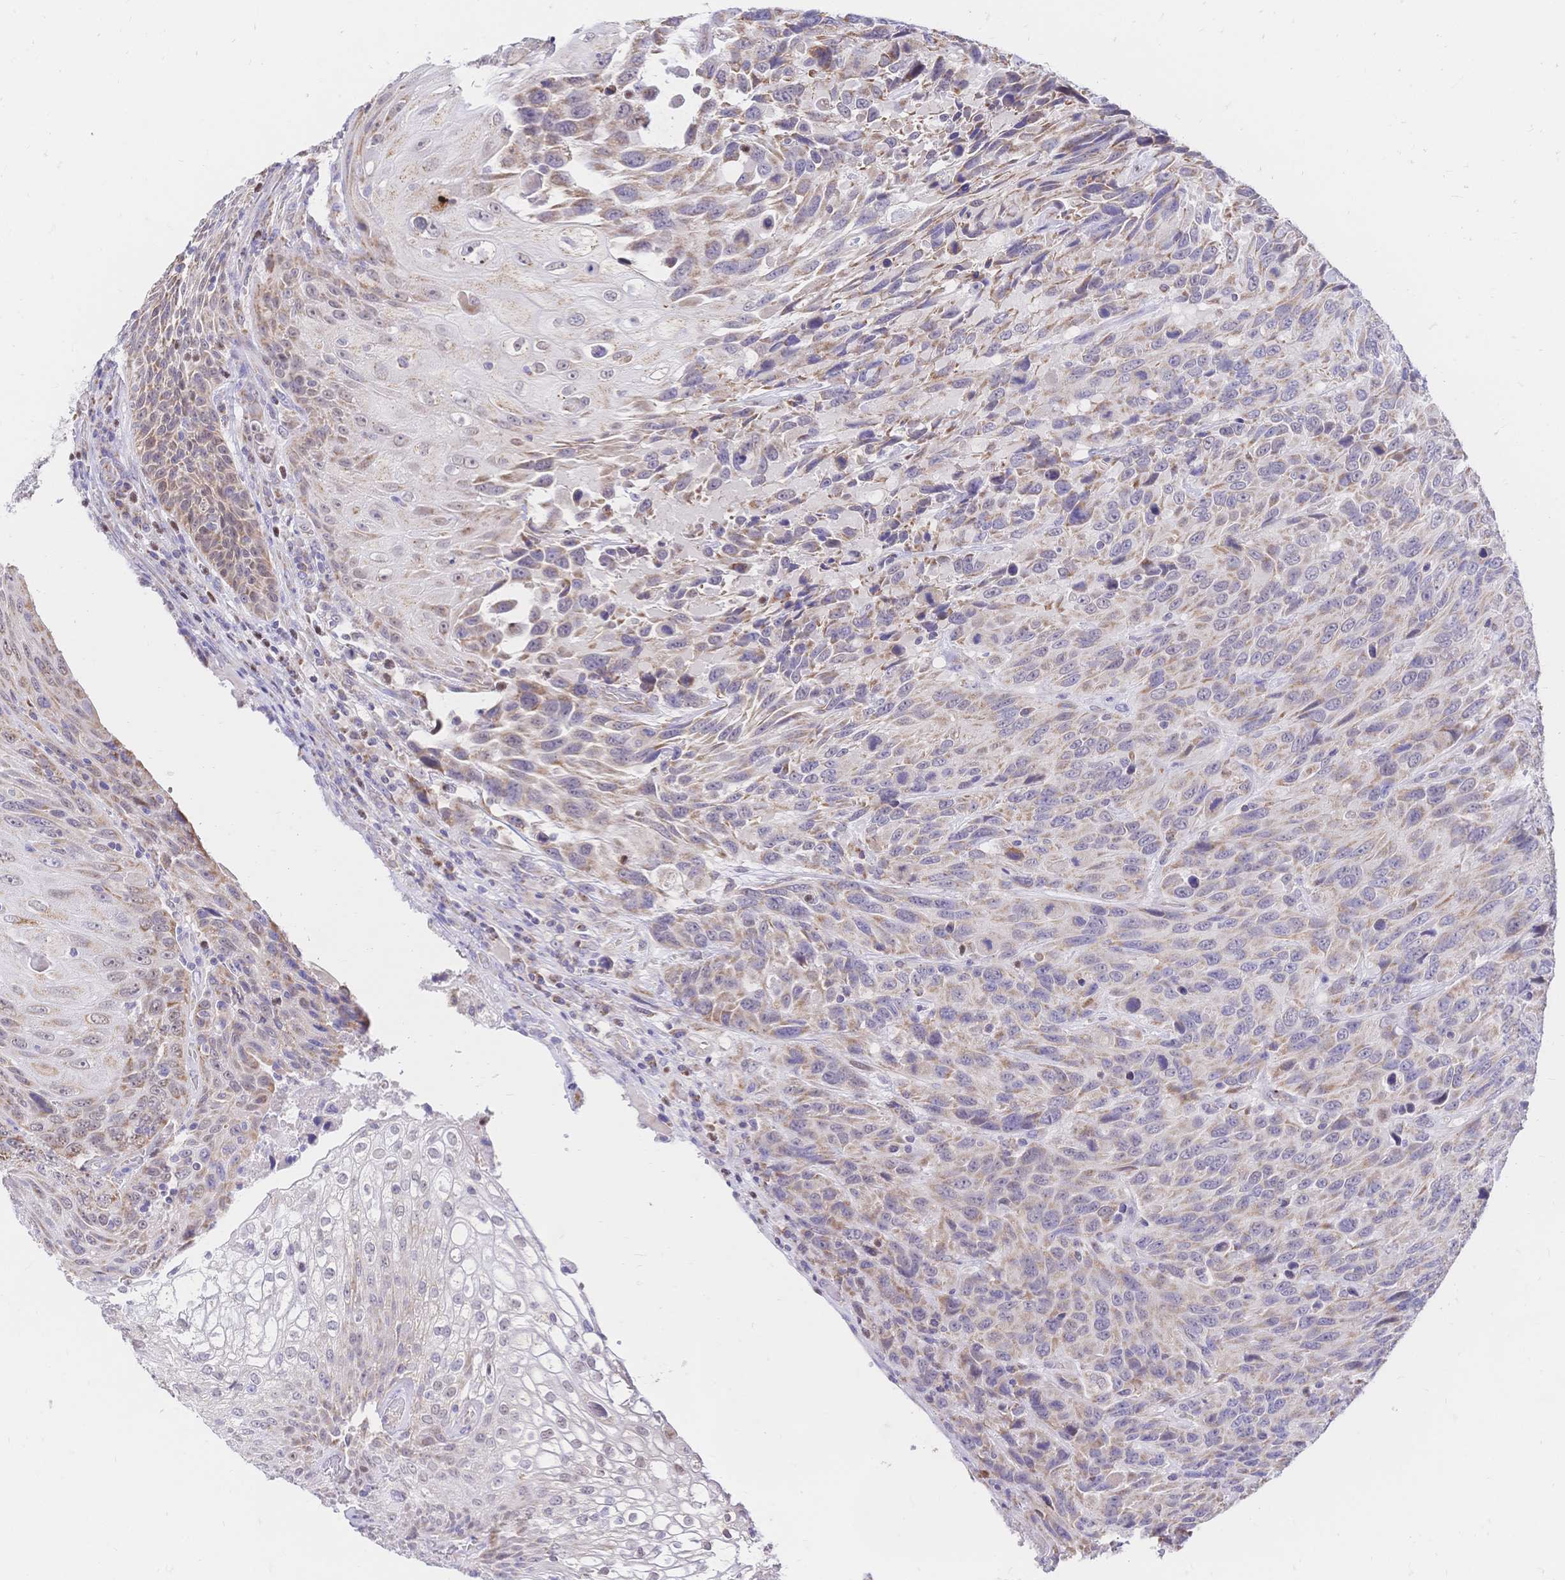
{"staining": {"intensity": "moderate", "quantity": "25%-75%", "location": "cytoplasmic/membranous"}, "tissue": "urothelial cancer", "cell_type": "Tumor cells", "image_type": "cancer", "snomed": [{"axis": "morphology", "description": "Urothelial carcinoma, High grade"}, {"axis": "topography", "description": "Urinary bladder"}], "caption": "Protein expression analysis of human urothelial carcinoma (high-grade) reveals moderate cytoplasmic/membranous expression in approximately 25%-75% of tumor cells.", "gene": "CLEC18B", "patient": {"sex": "female", "age": 70}}